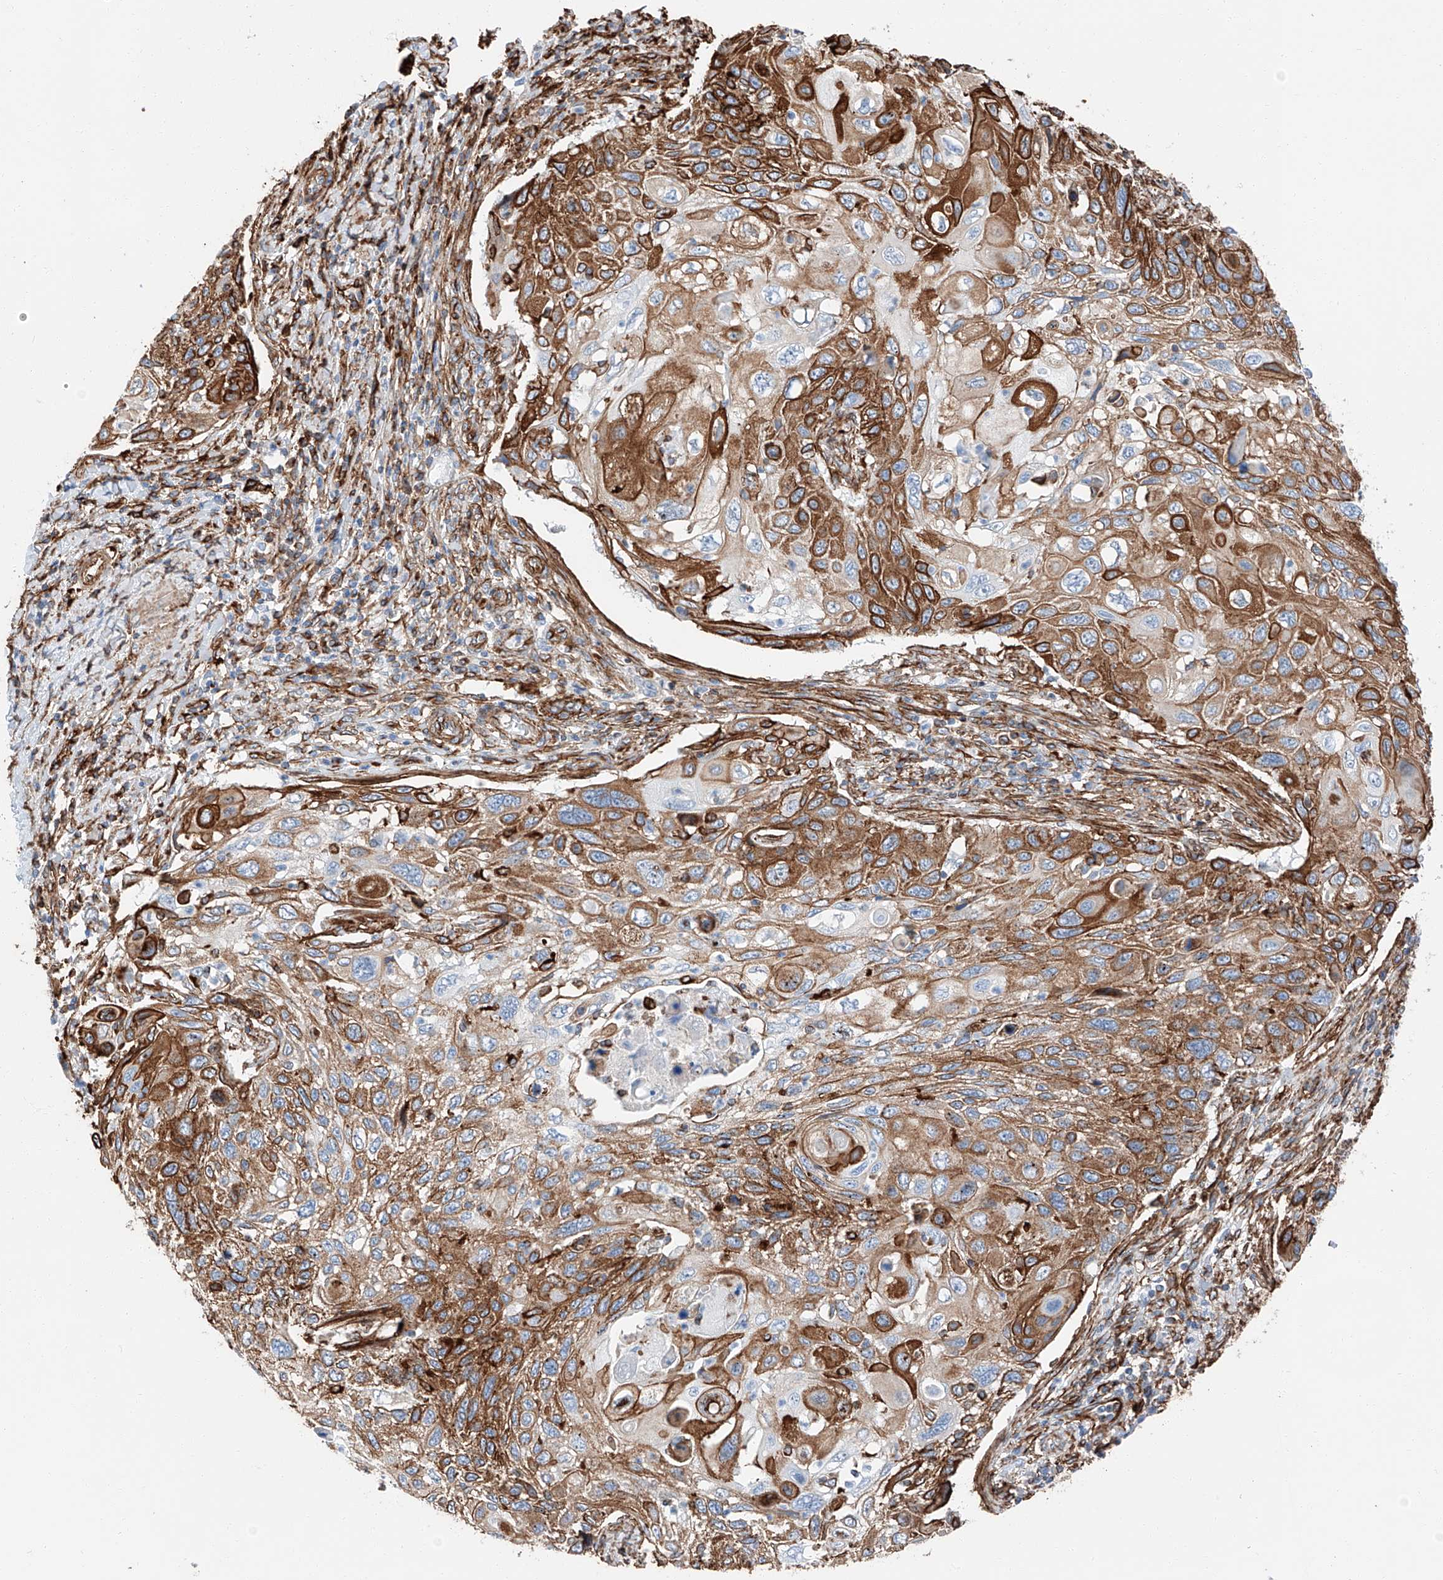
{"staining": {"intensity": "strong", "quantity": ">75%", "location": "cytoplasmic/membranous"}, "tissue": "cervical cancer", "cell_type": "Tumor cells", "image_type": "cancer", "snomed": [{"axis": "morphology", "description": "Squamous cell carcinoma, NOS"}, {"axis": "topography", "description": "Cervix"}], "caption": "The micrograph exhibits immunohistochemical staining of cervical squamous cell carcinoma. There is strong cytoplasmic/membranous staining is seen in approximately >75% of tumor cells.", "gene": "ZNF804A", "patient": {"sex": "female", "age": 70}}